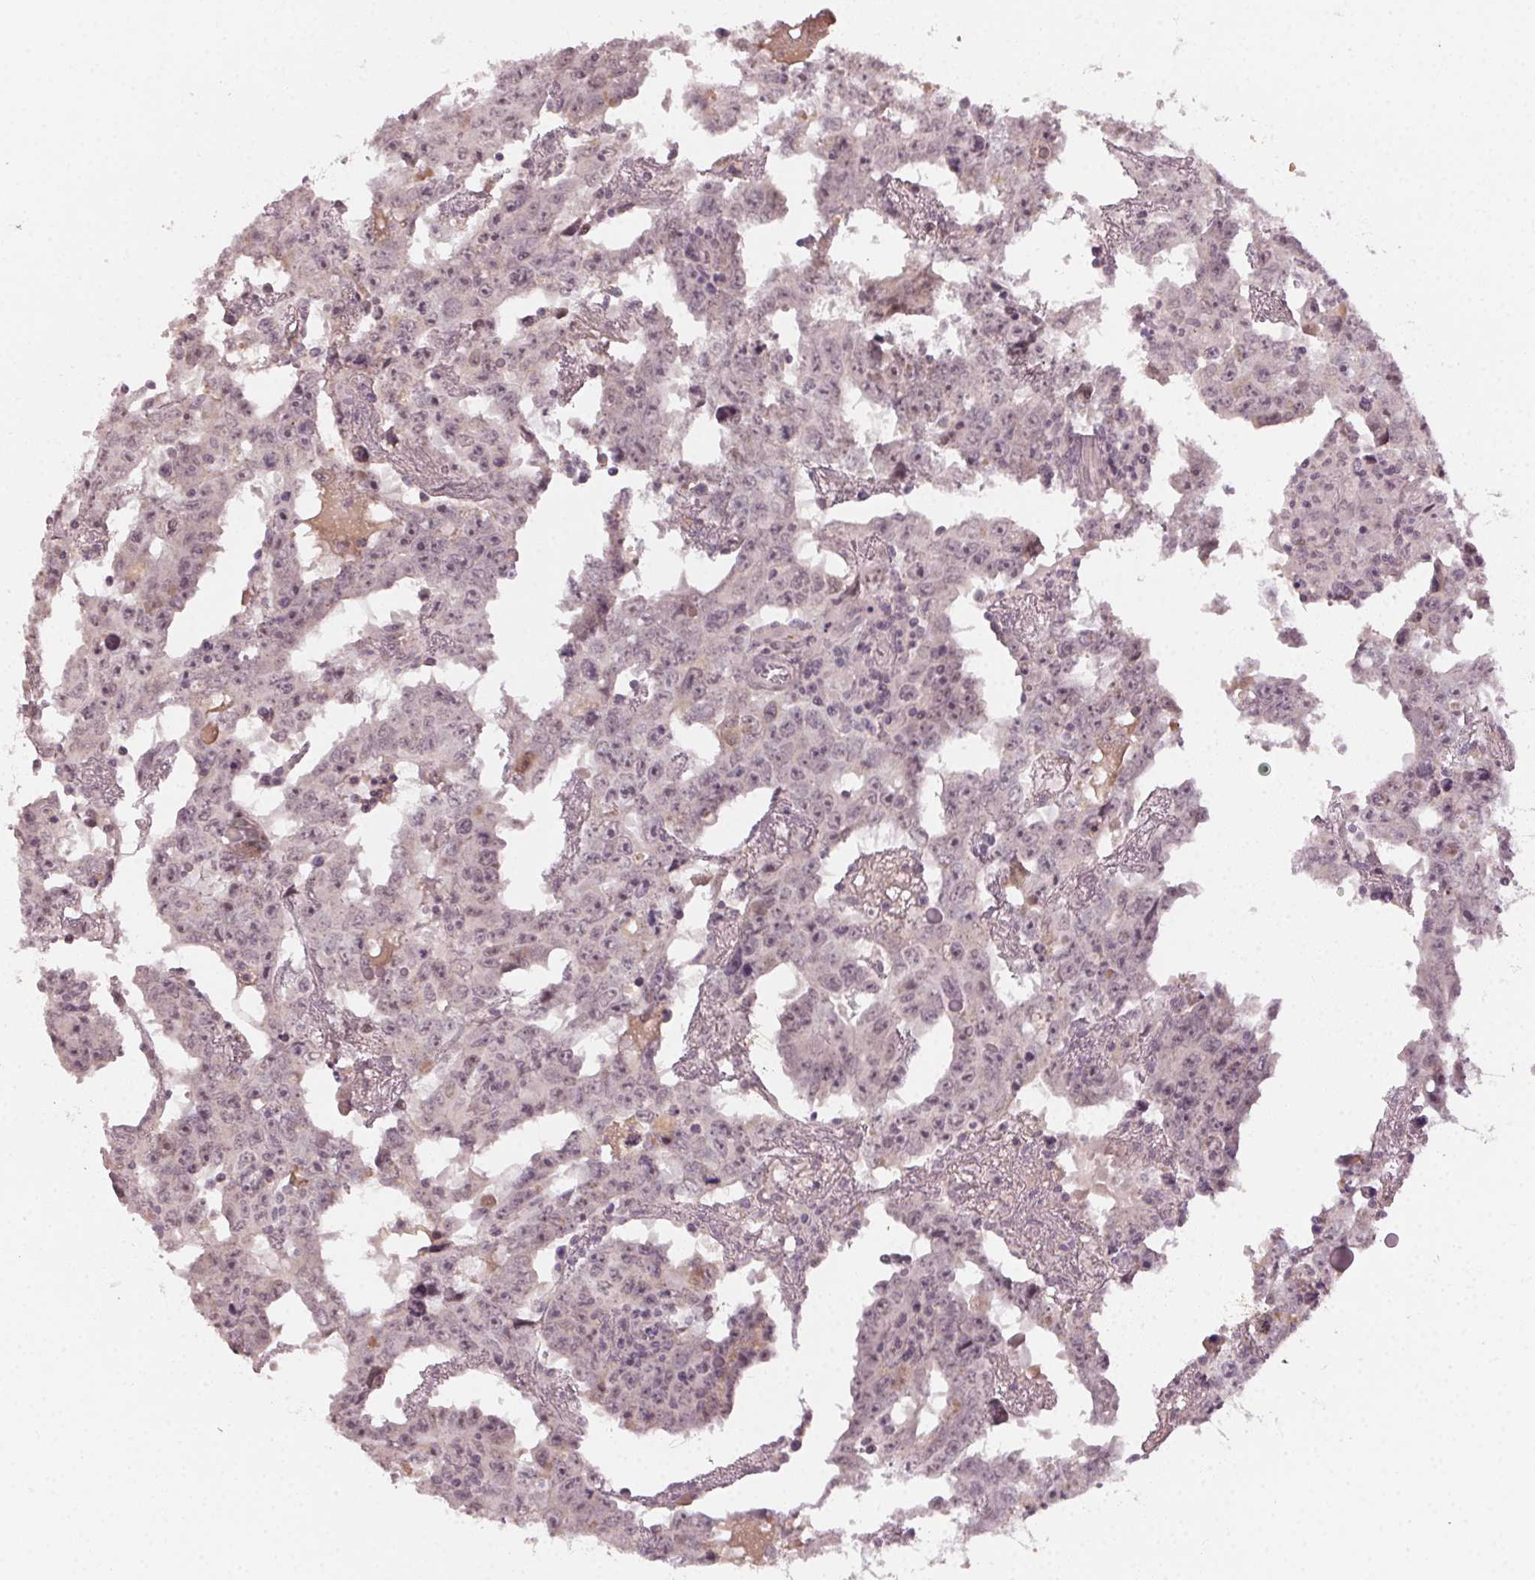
{"staining": {"intensity": "negative", "quantity": "none", "location": "none"}, "tissue": "testis cancer", "cell_type": "Tumor cells", "image_type": "cancer", "snomed": [{"axis": "morphology", "description": "Carcinoma, Embryonal, NOS"}, {"axis": "topography", "description": "Testis"}], "caption": "This micrograph is of testis cancer stained with IHC to label a protein in brown with the nuclei are counter-stained blue. There is no expression in tumor cells.", "gene": "TUB", "patient": {"sex": "male", "age": 22}}